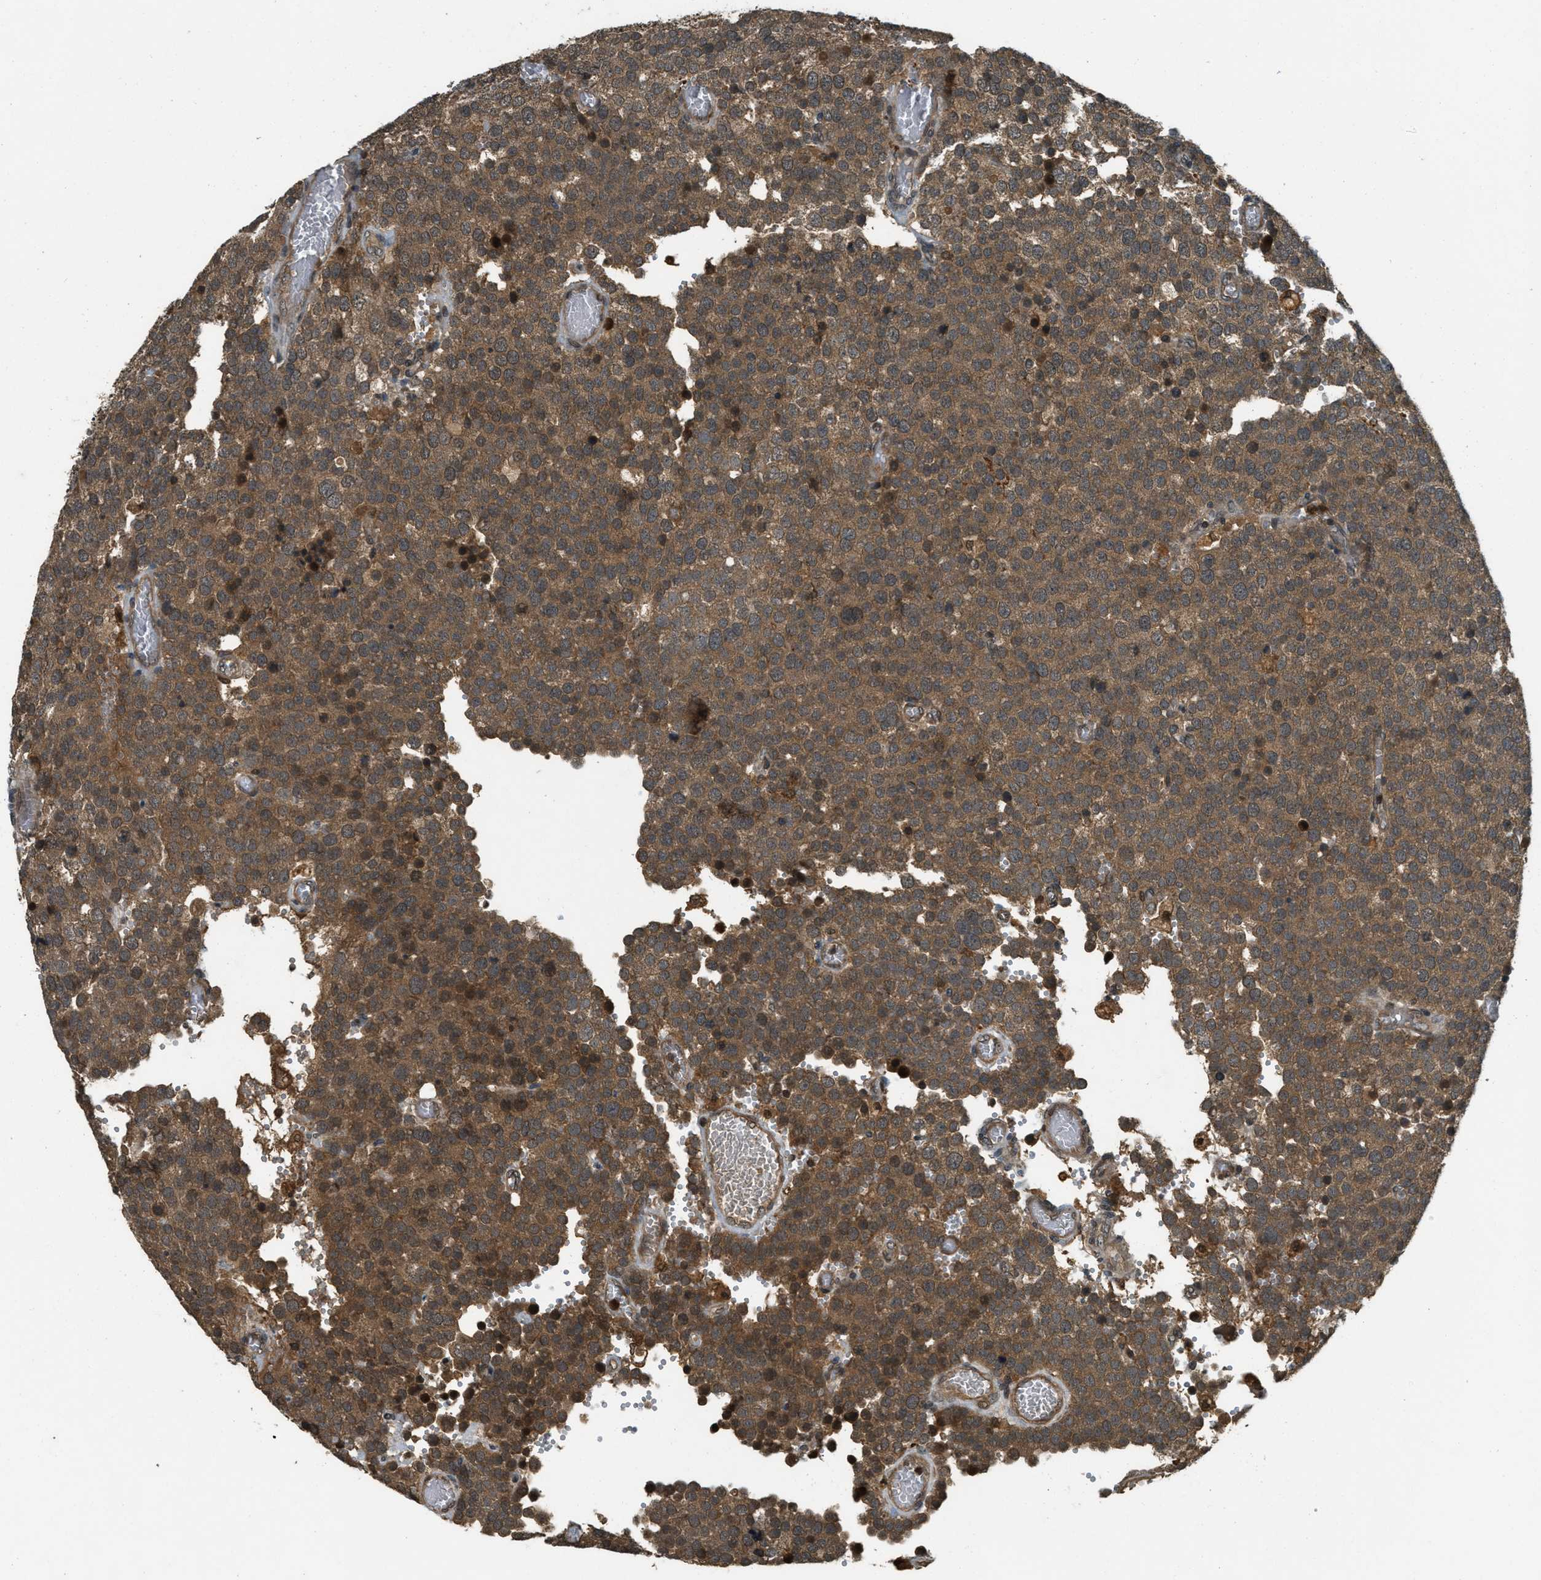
{"staining": {"intensity": "moderate", "quantity": ">75%", "location": "cytoplasmic/membranous"}, "tissue": "testis cancer", "cell_type": "Tumor cells", "image_type": "cancer", "snomed": [{"axis": "morphology", "description": "Normal tissue, NOS"}, {"axis": "morphology", "description": "Seminoma, NOS"}, {"axis": "topography", "description": "Testis"}], "caption": "Protein analysis of testis cancer tissue reveals moderate cytoplasmic/membranous expression in about >75% of tumor cells. (IHC, brightfield microscopy, high magnification).", "gene": "ATG7", "patient": {"sex": "male", "age": 71}}